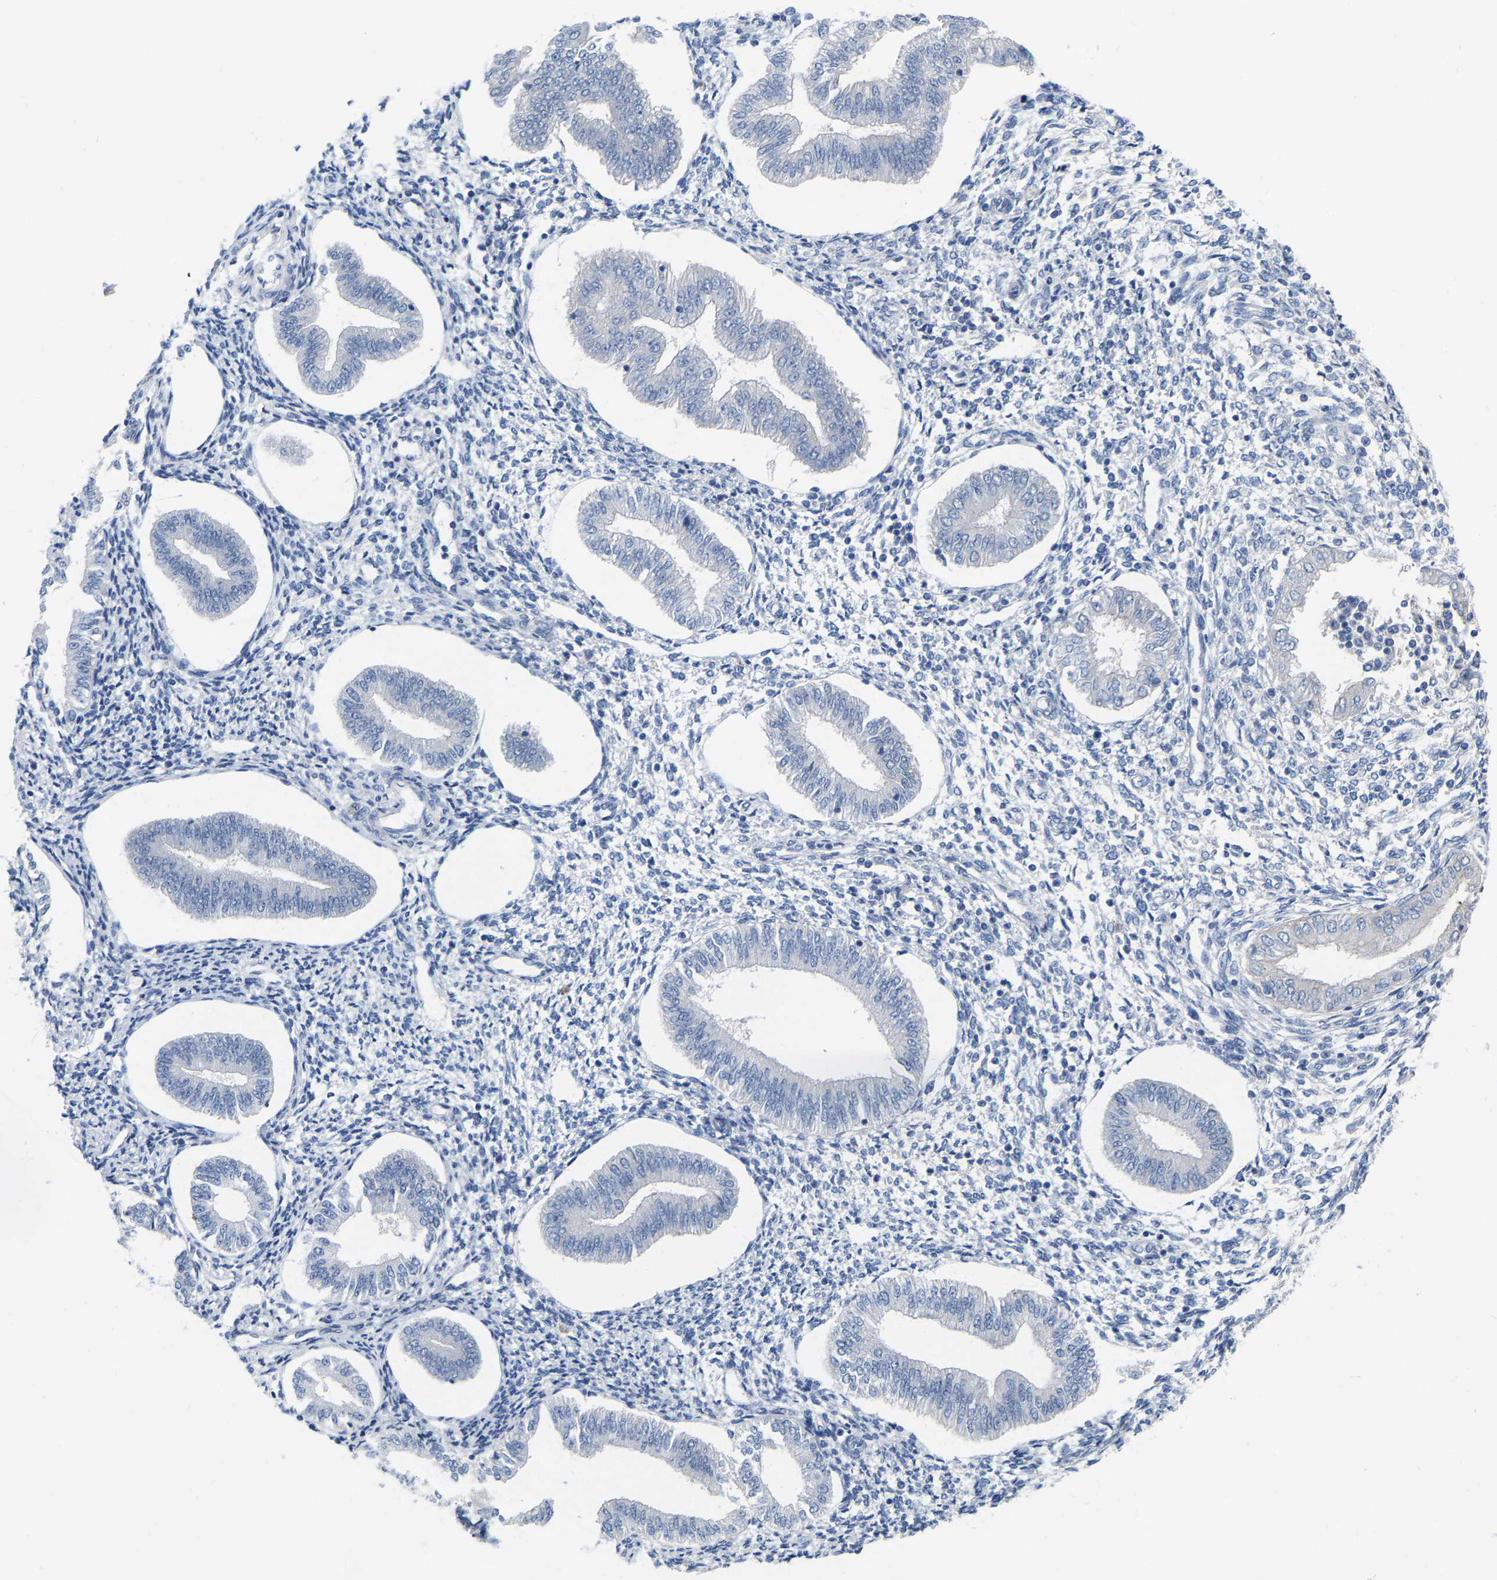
{"staining": {"intensity": "negative", "quantity": "none", "location": "none"}, "tissue": "endometrium", "cell_type": "Cells in endometrial stroma", "image_type": "normal", "snomed": [{"axis": "morphology", "description": "Normal tissue, NOS"}, {"axis": "topography", "description": "Endometrium"}], "caption": "Image shows no protein staining in cells in endometrial stroma of unremarkable endometrium.", "gene": "WIPI2", "patient": {"sex": "female", "age": 50}}